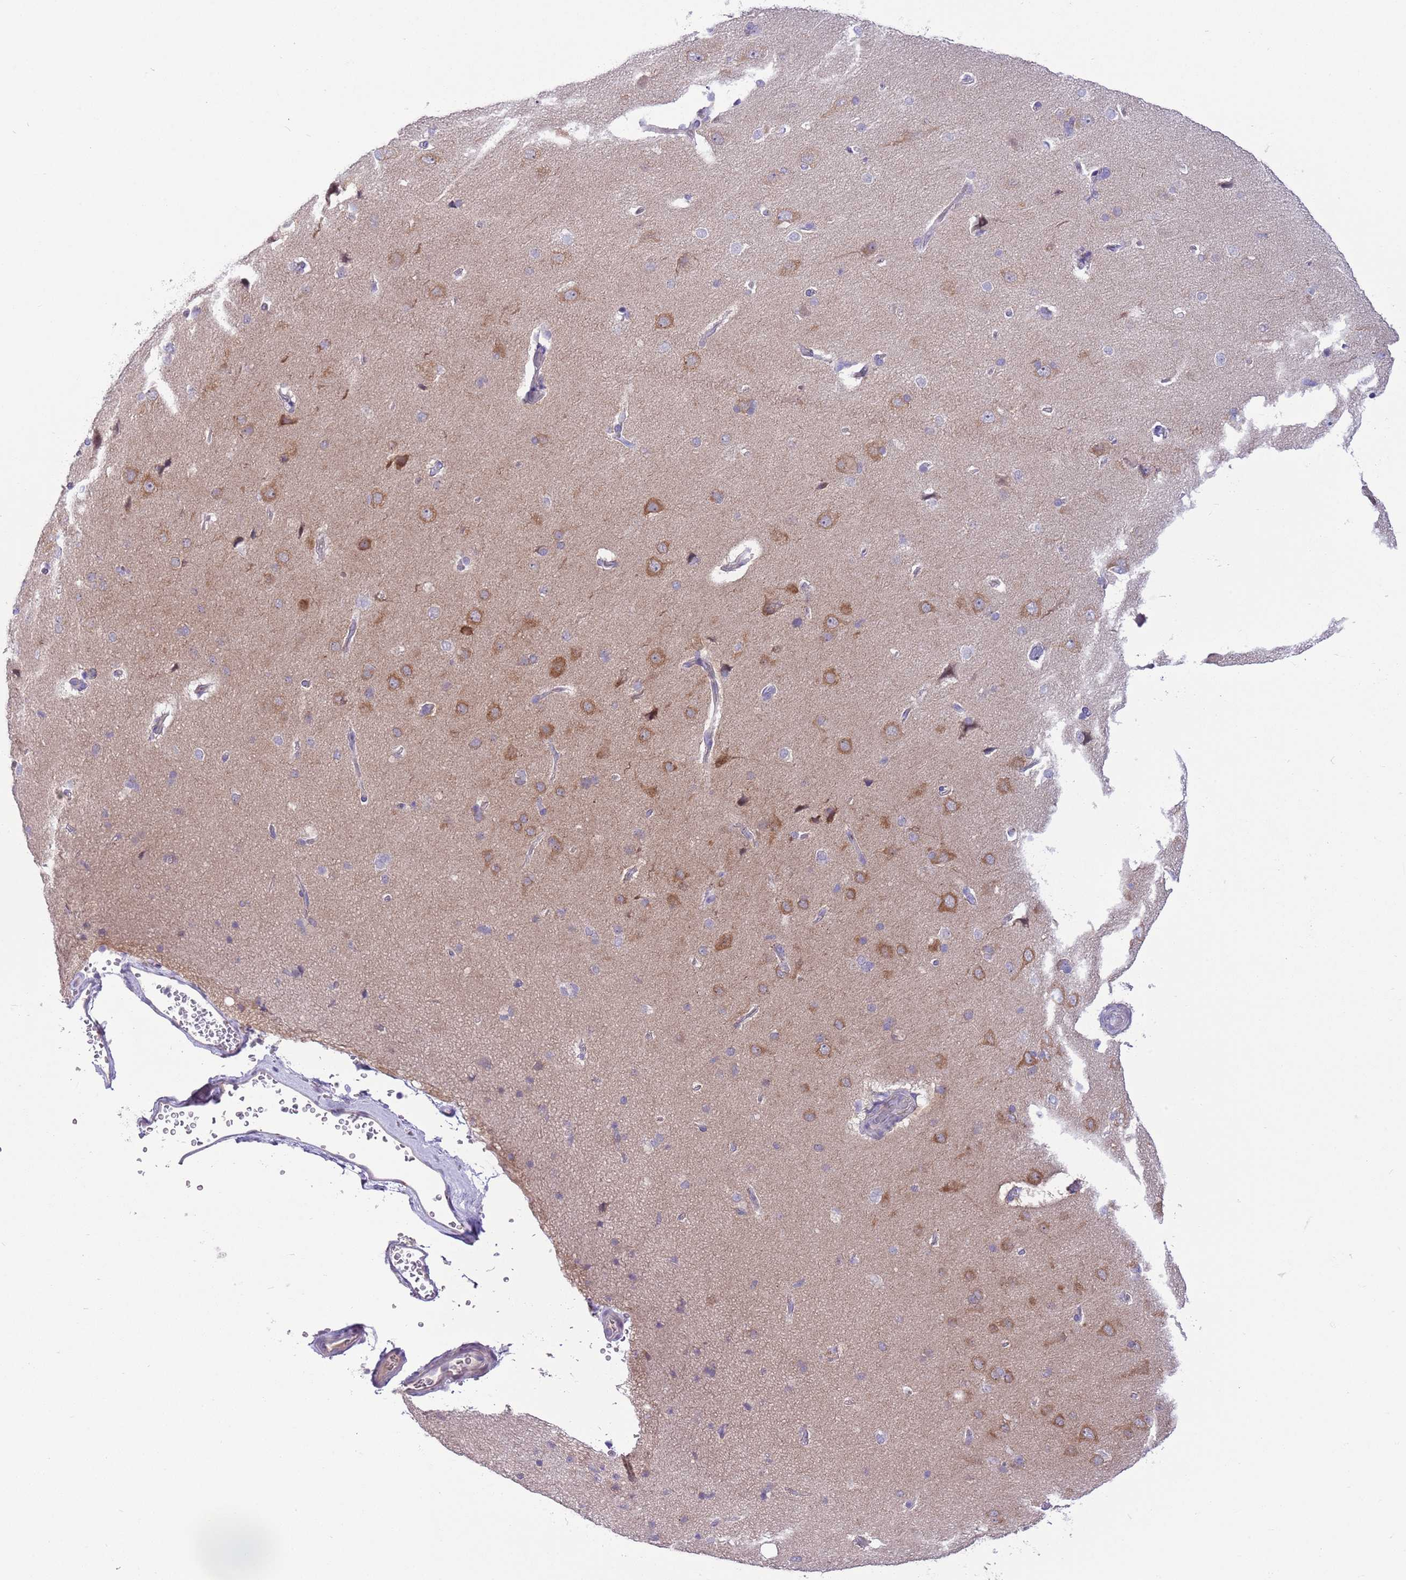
{"staining": {"intensity": "negative", "quantity": "none", "location": "none"}, "tissue": "cerebral cortex", "cell_type": "Endothelial cells", "image_type": "normal", "snomed": [{"axis": "morphology", "description": "Normal tissue, NOS"}, {"axis": "topography", "description": "Cerebral cortex"}], "caption": "Immunohistochemistry micrograph of benign cerebral cortex: human cerebral cortex stained with DAB (3,3'-diaminobenzidine) demonstrates no significant protein staining in endothelial cells. Brightfield microscopy of immunohistochemistry (IHC) stained with DAB (brown) and hematoxylin (blue), captured at high magnification.", "gene": "FBRSL1", "patient": {"sex": "male", "age": 62}}